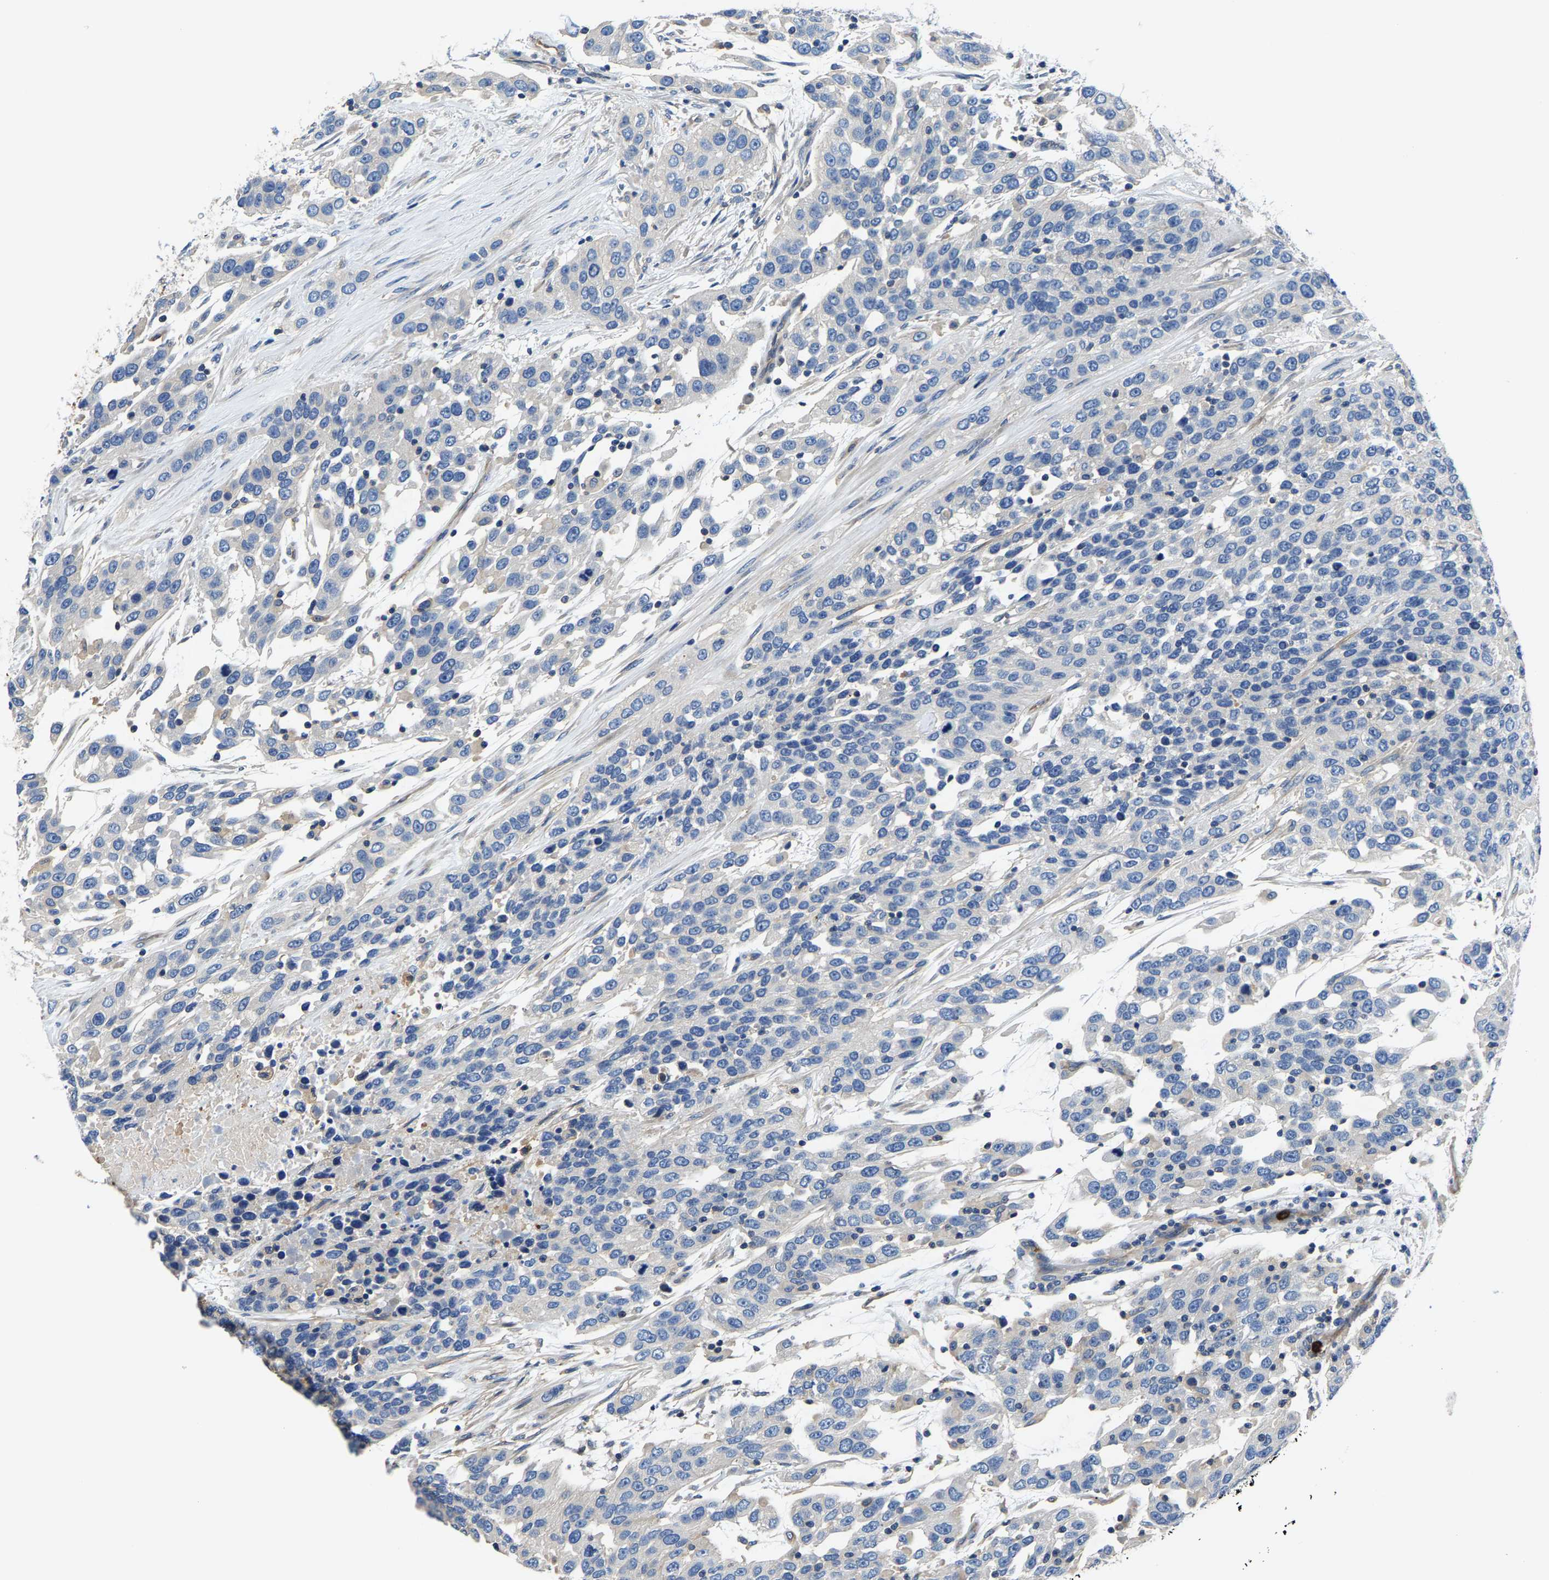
{"staining": {"intensity": "negative", "quantity": "none", "location": "none"}, "tissue": "urothelial cancer", "cell_type": "Tumor cells", "image_type": "cancer", "snomed": [{"axis": "morphology", "description": "Urothelial carcinoma, High grade"}, {"axis": "topography", "description": "Urinary bladder"}], "caption": "Immunohistochemistry (IHC) histopathology image of human urothelial cancer stained for a protein (brown), which reveals no expression in tumor cells.", "gene": "TRAF6", "patient": {"sex": "female", "age": 80}}